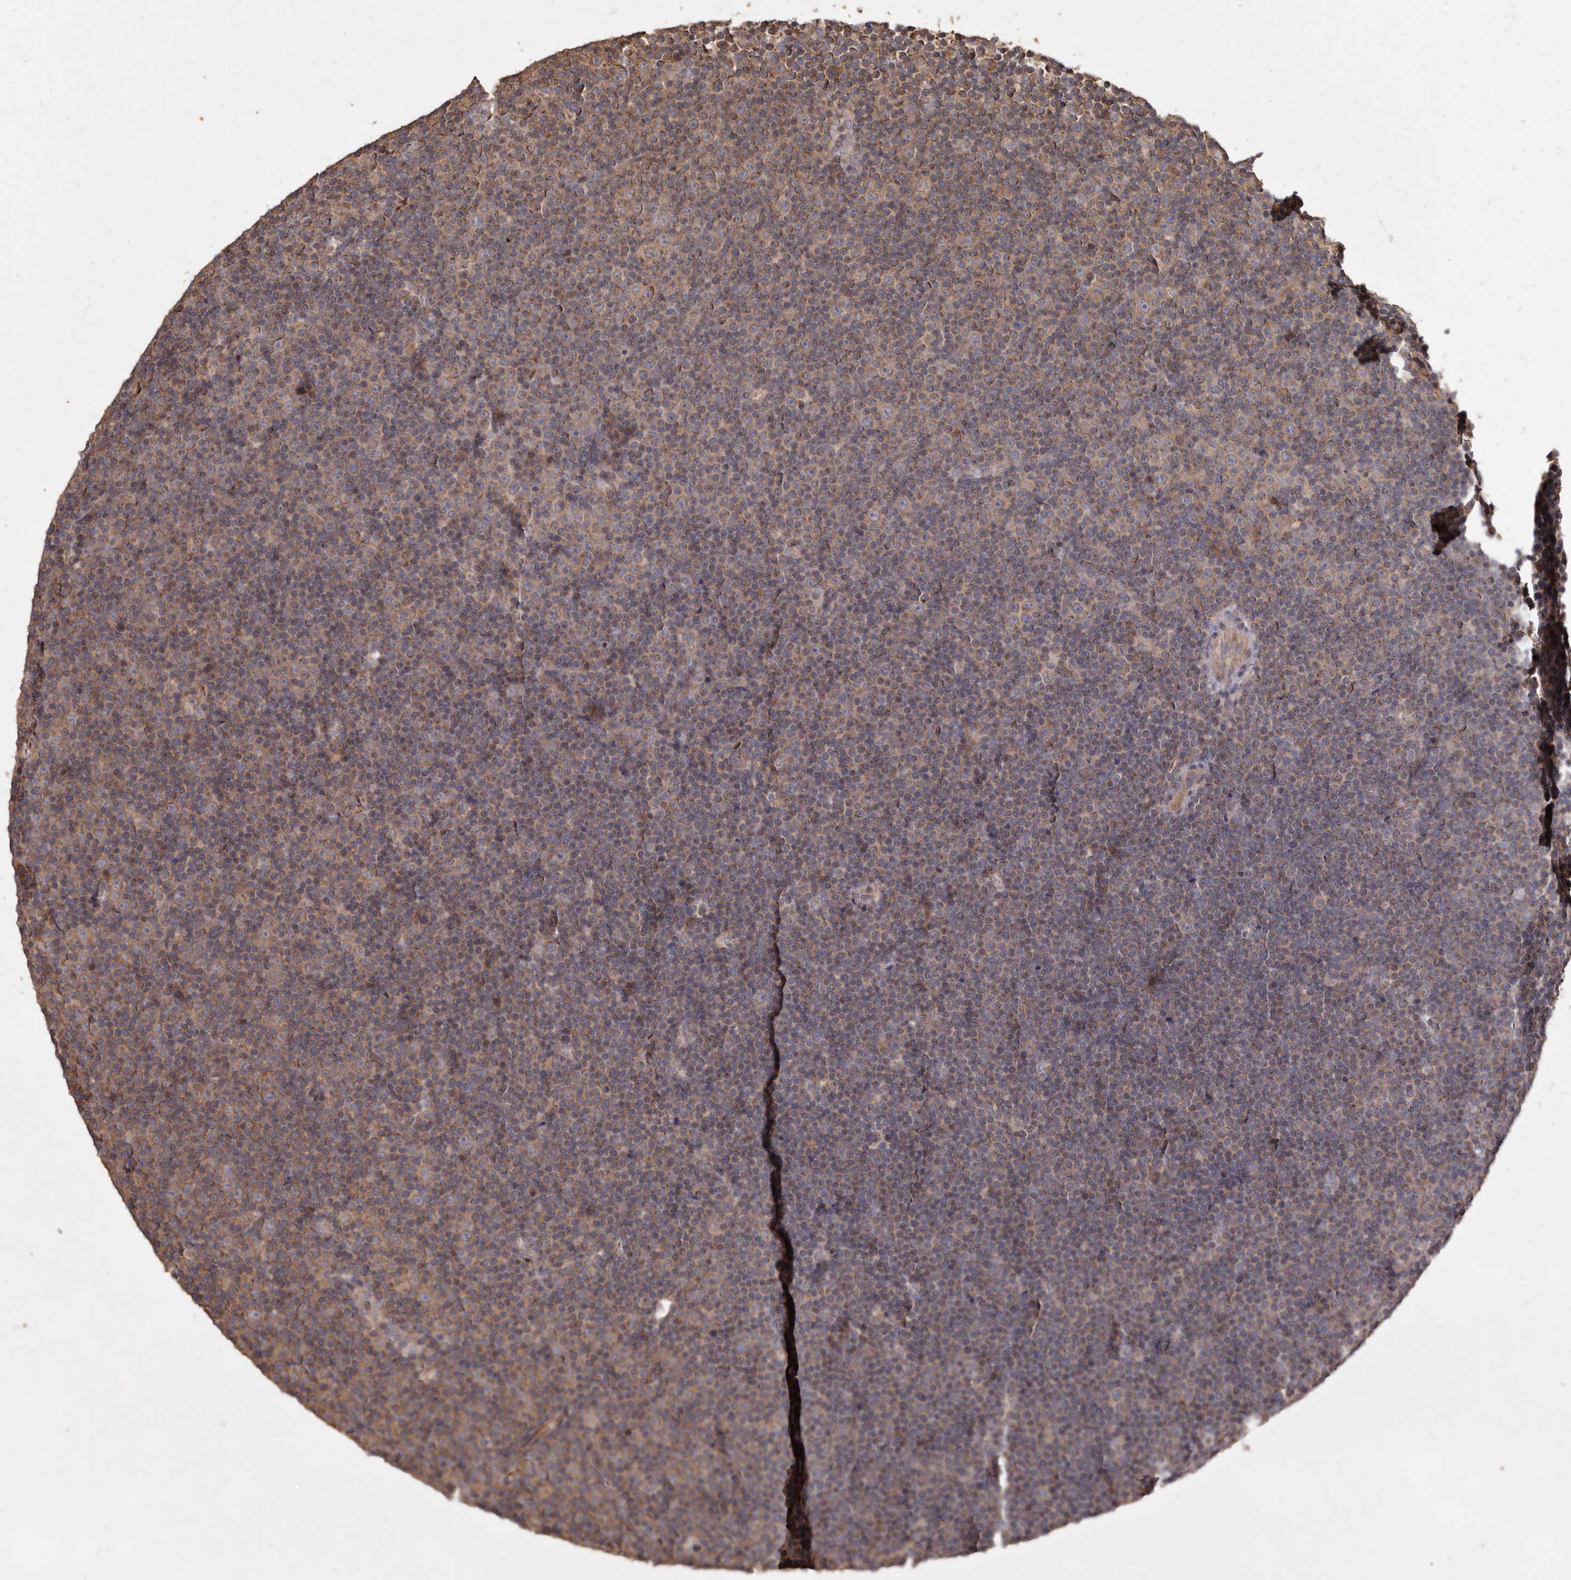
{"staining": {"intensity": "weak", "quantity": "25%-75%", "location": "cytoplasmic/membranous"}, "tissue": "lymphoma", "cell_type": "Tumor cells", "image_type": "cancer", "snomed": [{"axis": "morphology", "description": "Malignant lymphoma, non-Hodgkin's type, Low grade"}, {"axis": "topography", "description": "Lymph node"}], "caption": "DAB immunohistochemical staining of malignant lymphoma, non-Hodgkin's type (low-grade) shows weak cytoplasmic/membranous protein positivity in about 25%-75% of tumor cells. (Stains: DAB (3,3'-diaminobenzidine) in brown, nuclei in blue, Microscopy: brightfield microscopy at high magnification).", "gene": "KIF26B", "patient": {"sex": "female", "age": 67}}